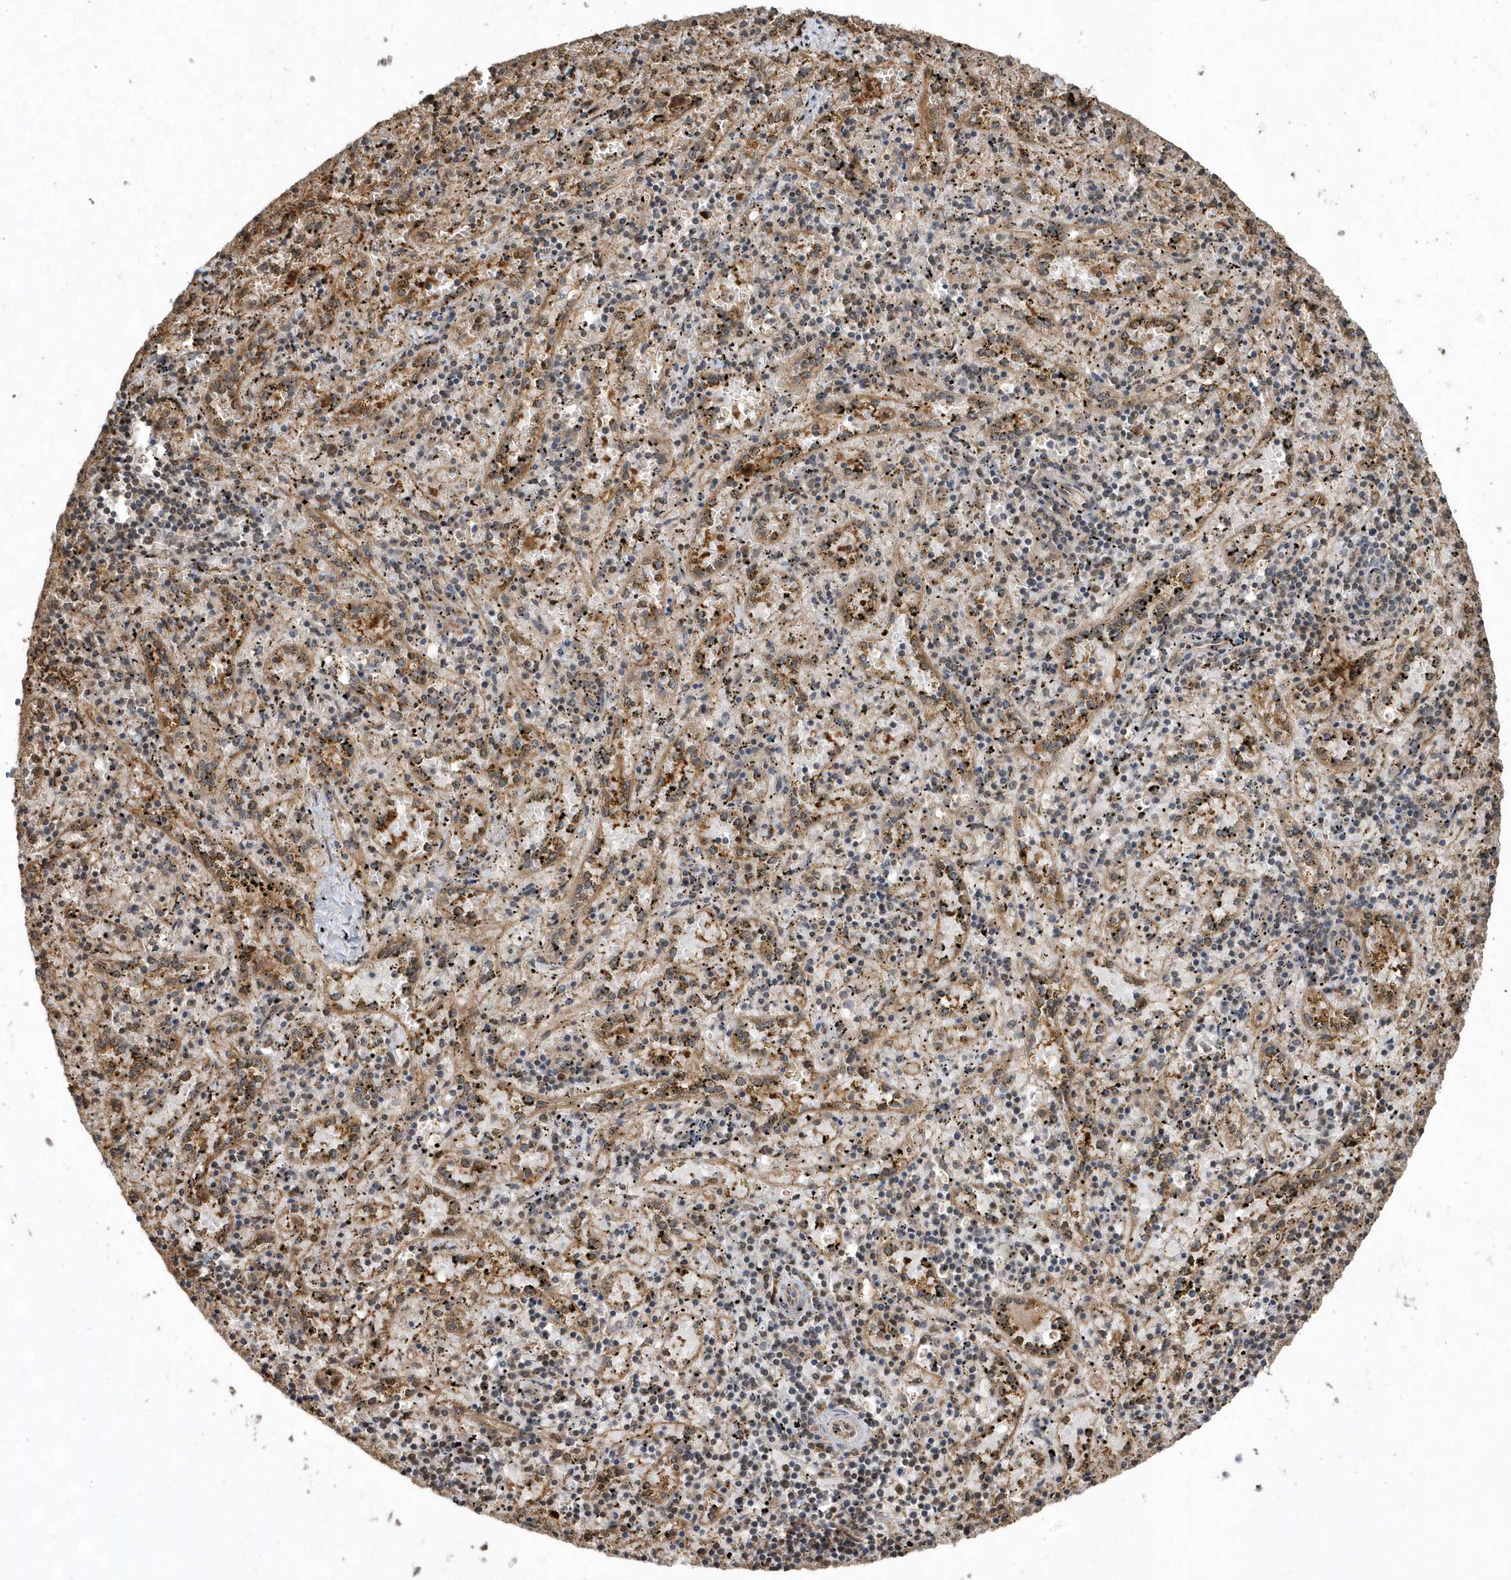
{"staining": {"intensity": "weak", "quantity": "<25%", "location": "cytoplasmic/membranous"}, "tissue": "spleen", "cell_type": "Cells in red pulp", "image_type": "normal", "snomed": [{"axis": "morphology", "description": "Normal tissue, NOS"}, {"axis": "topography", "description": "Spleen"}], "caption": "An immunohistochemistry (IHC) histopathology image of benign spleen is shown. There is no staining in cells in red pulp of spleen.", "gene": "WASHC5", "patient": {"sex": "male", "age": 11}}